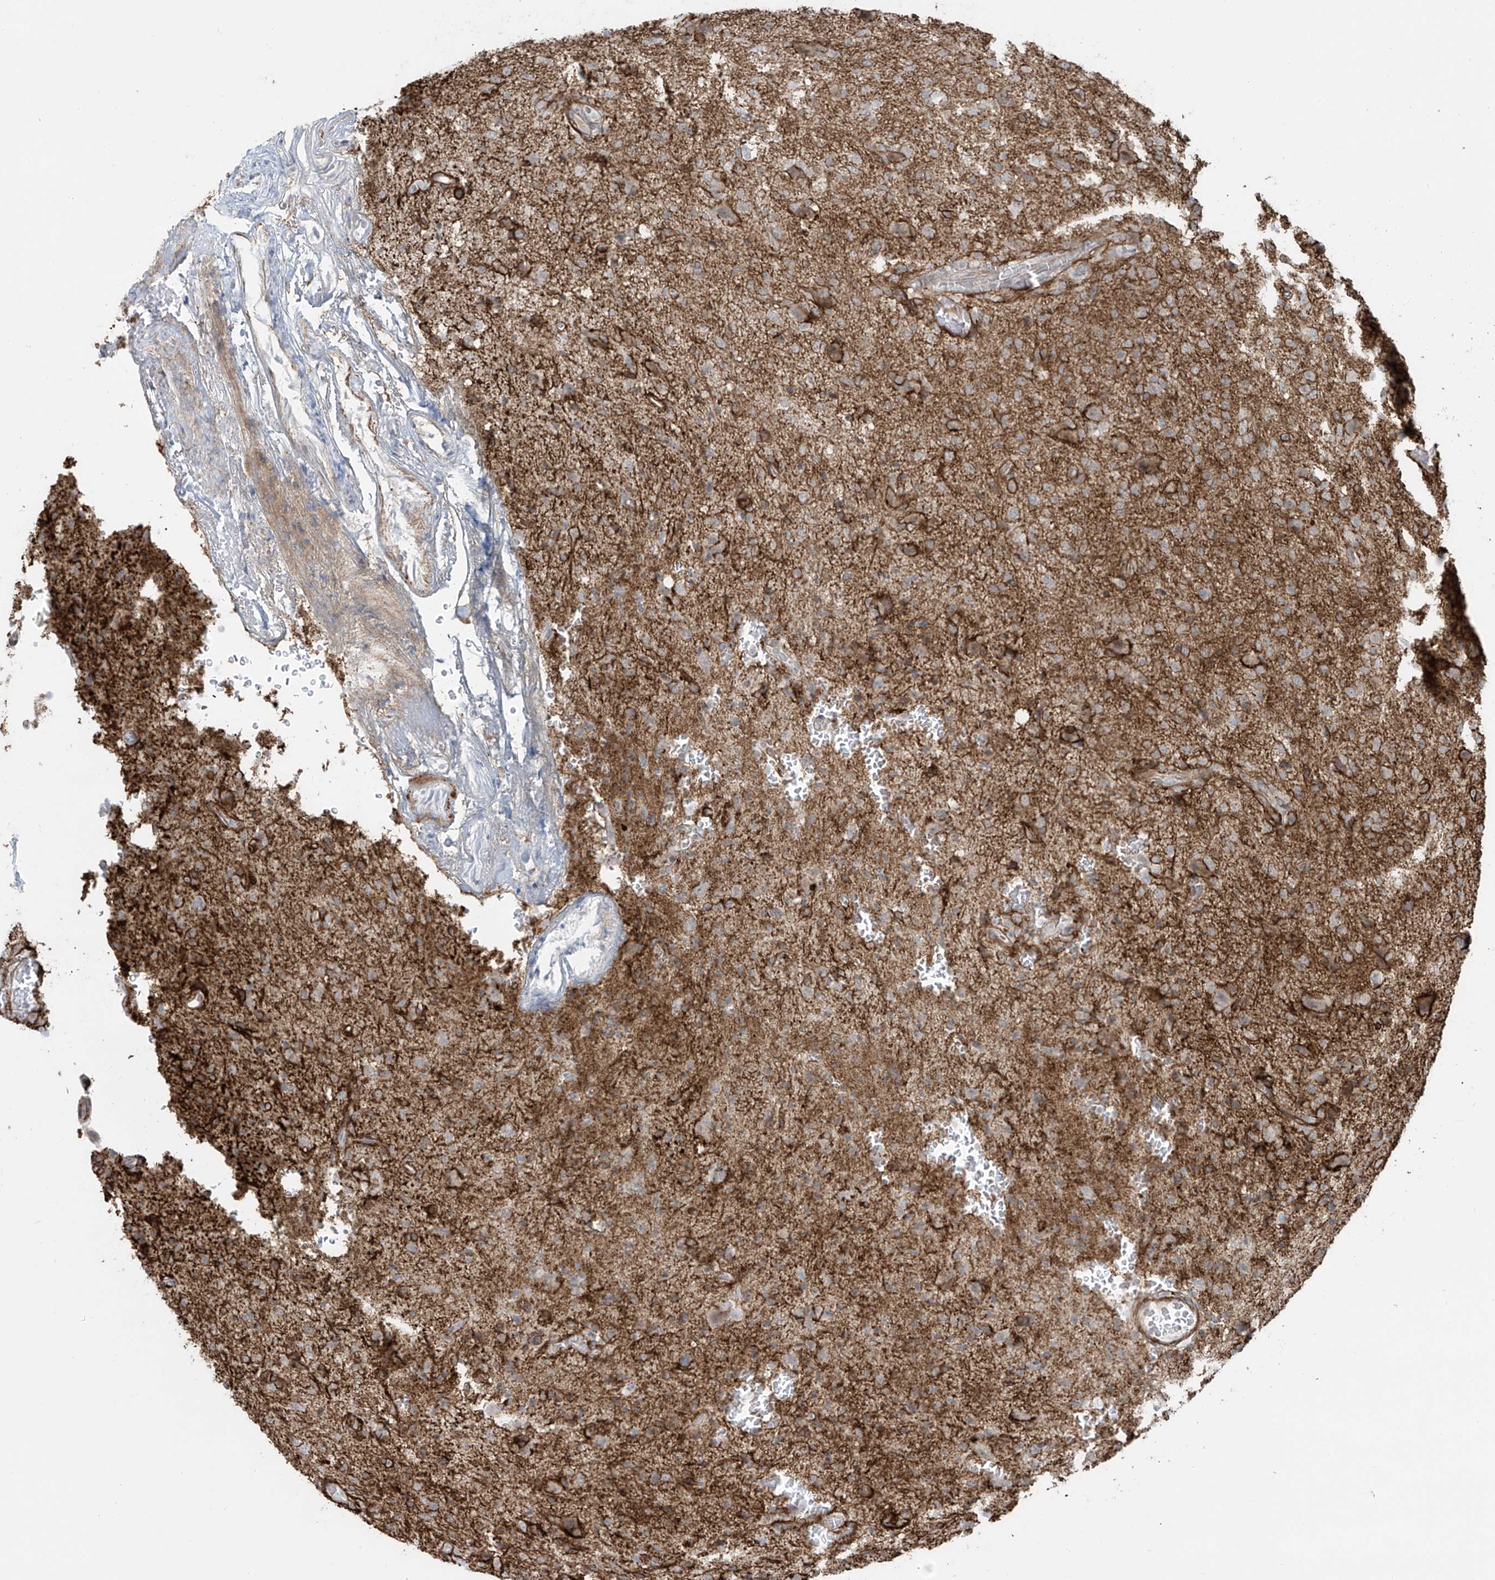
{"staining": {"intensity": "negative", "quantity": "none", "location": "none"}, "tissue": "glioma", "cell_type": "Tumor cells", "image_type": "cancer", "snomed": [{"axis": "morphology", "description": "Glioma, malignant, High grade"}, {"axis": "topography", "description": "Brain"}], "caption": "Immunohistochemical staining of human high-grade glioma (malignant) displays no significant expression in tumor cells.", "gene": "RASGEF1A", "patient": {"sex": "female", "age": 57}}